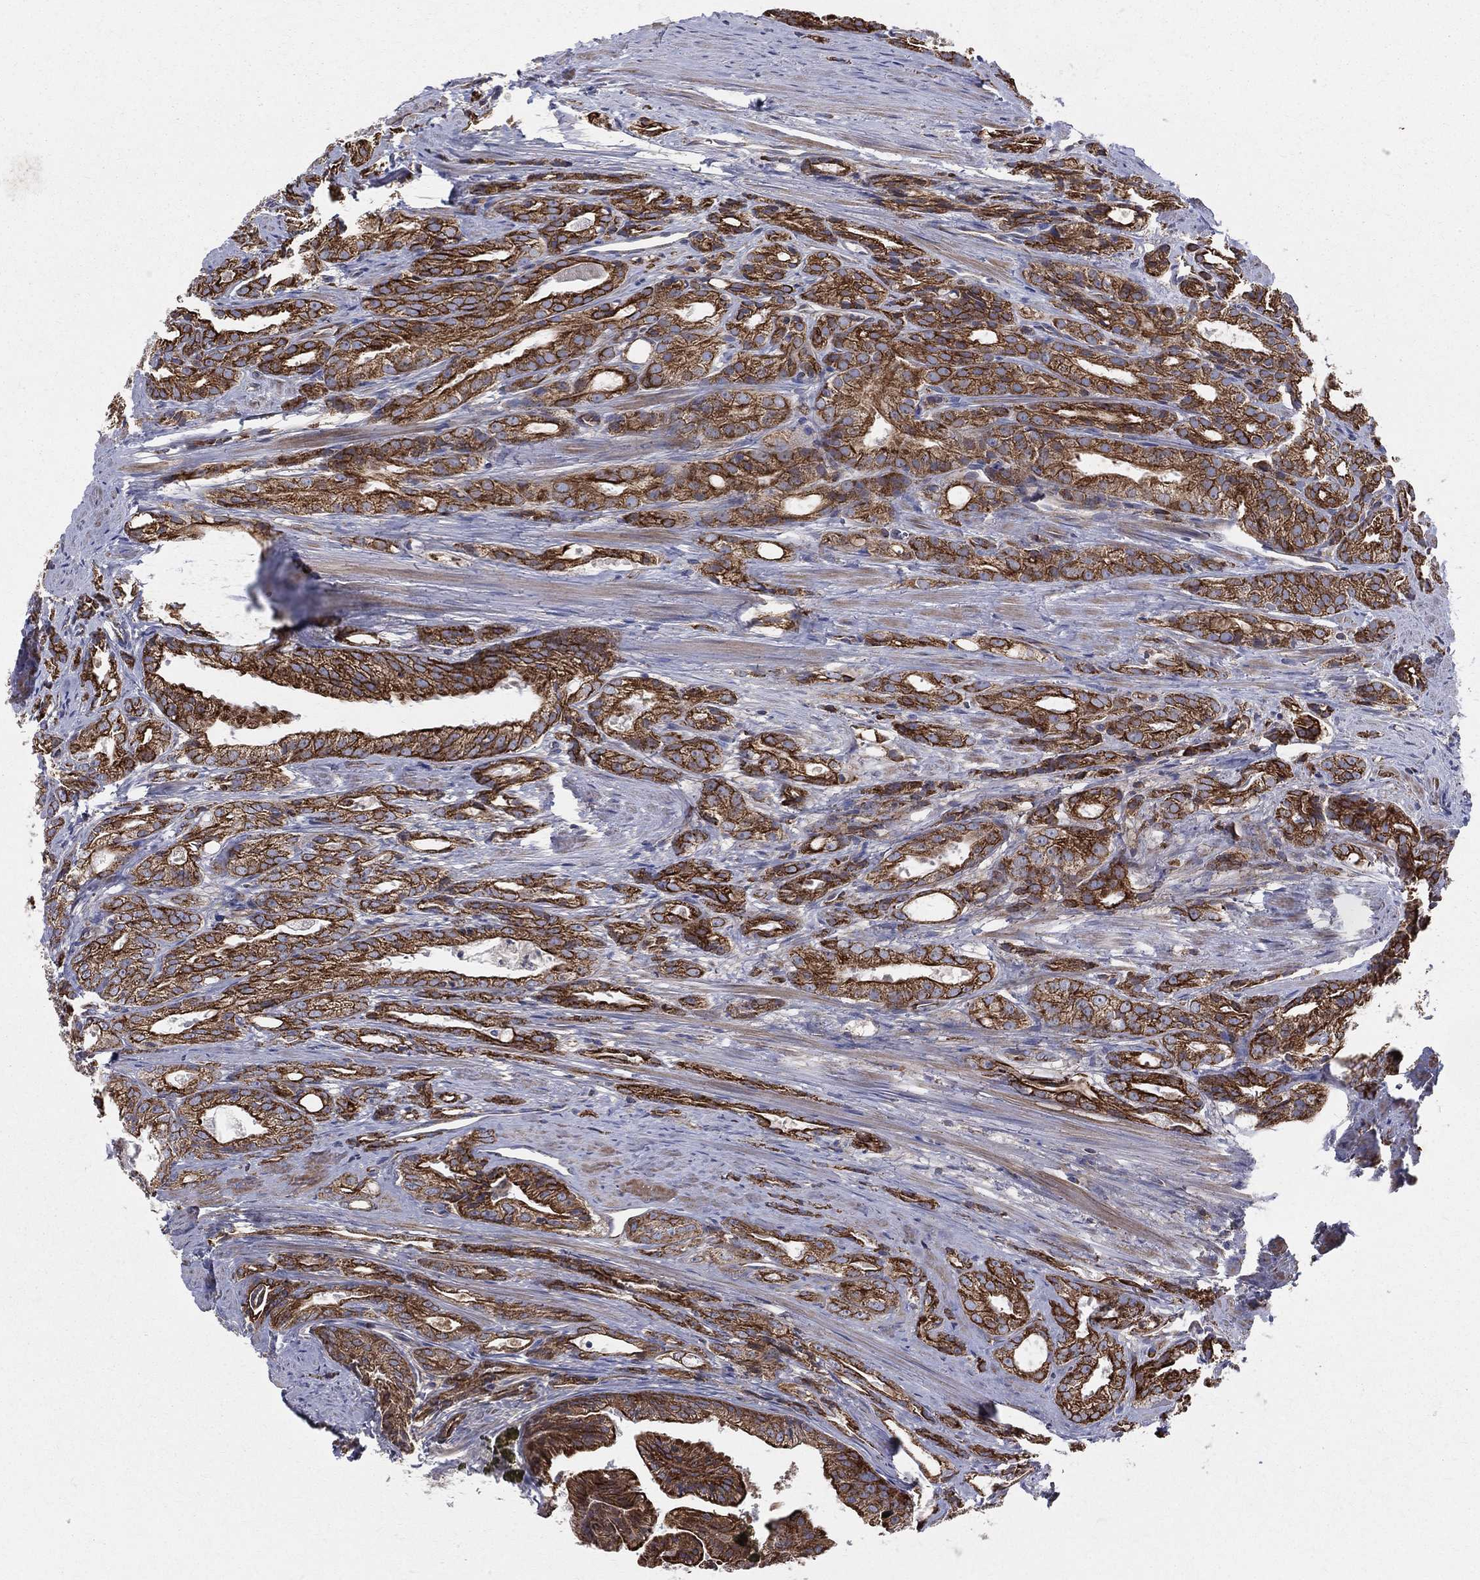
{"staining": {"intensity": "strong", "quantity": ">75%", "location": "cytoplasmic/membranous"}, "tissue": "prostate cancer", "cell_type": "Tumor cells", "image_type": "cancer", "snomed": [{"axis": "morphology", "description": "Adenocarcinoma, NOS"}, {"axis": "morphology", "description": "Adenocarcinoma, High grade"}, {"axis": "topography", "description": "Prostate"}], "caption": "Prostate adenocarcinoma tissue exhibits strong cytoplasmic/membranous staining in about >75% of tumor cells, visualized by immunohistochemistry.", "gene": "MIX23", "patient": {"sex": "male", "age": 70}}